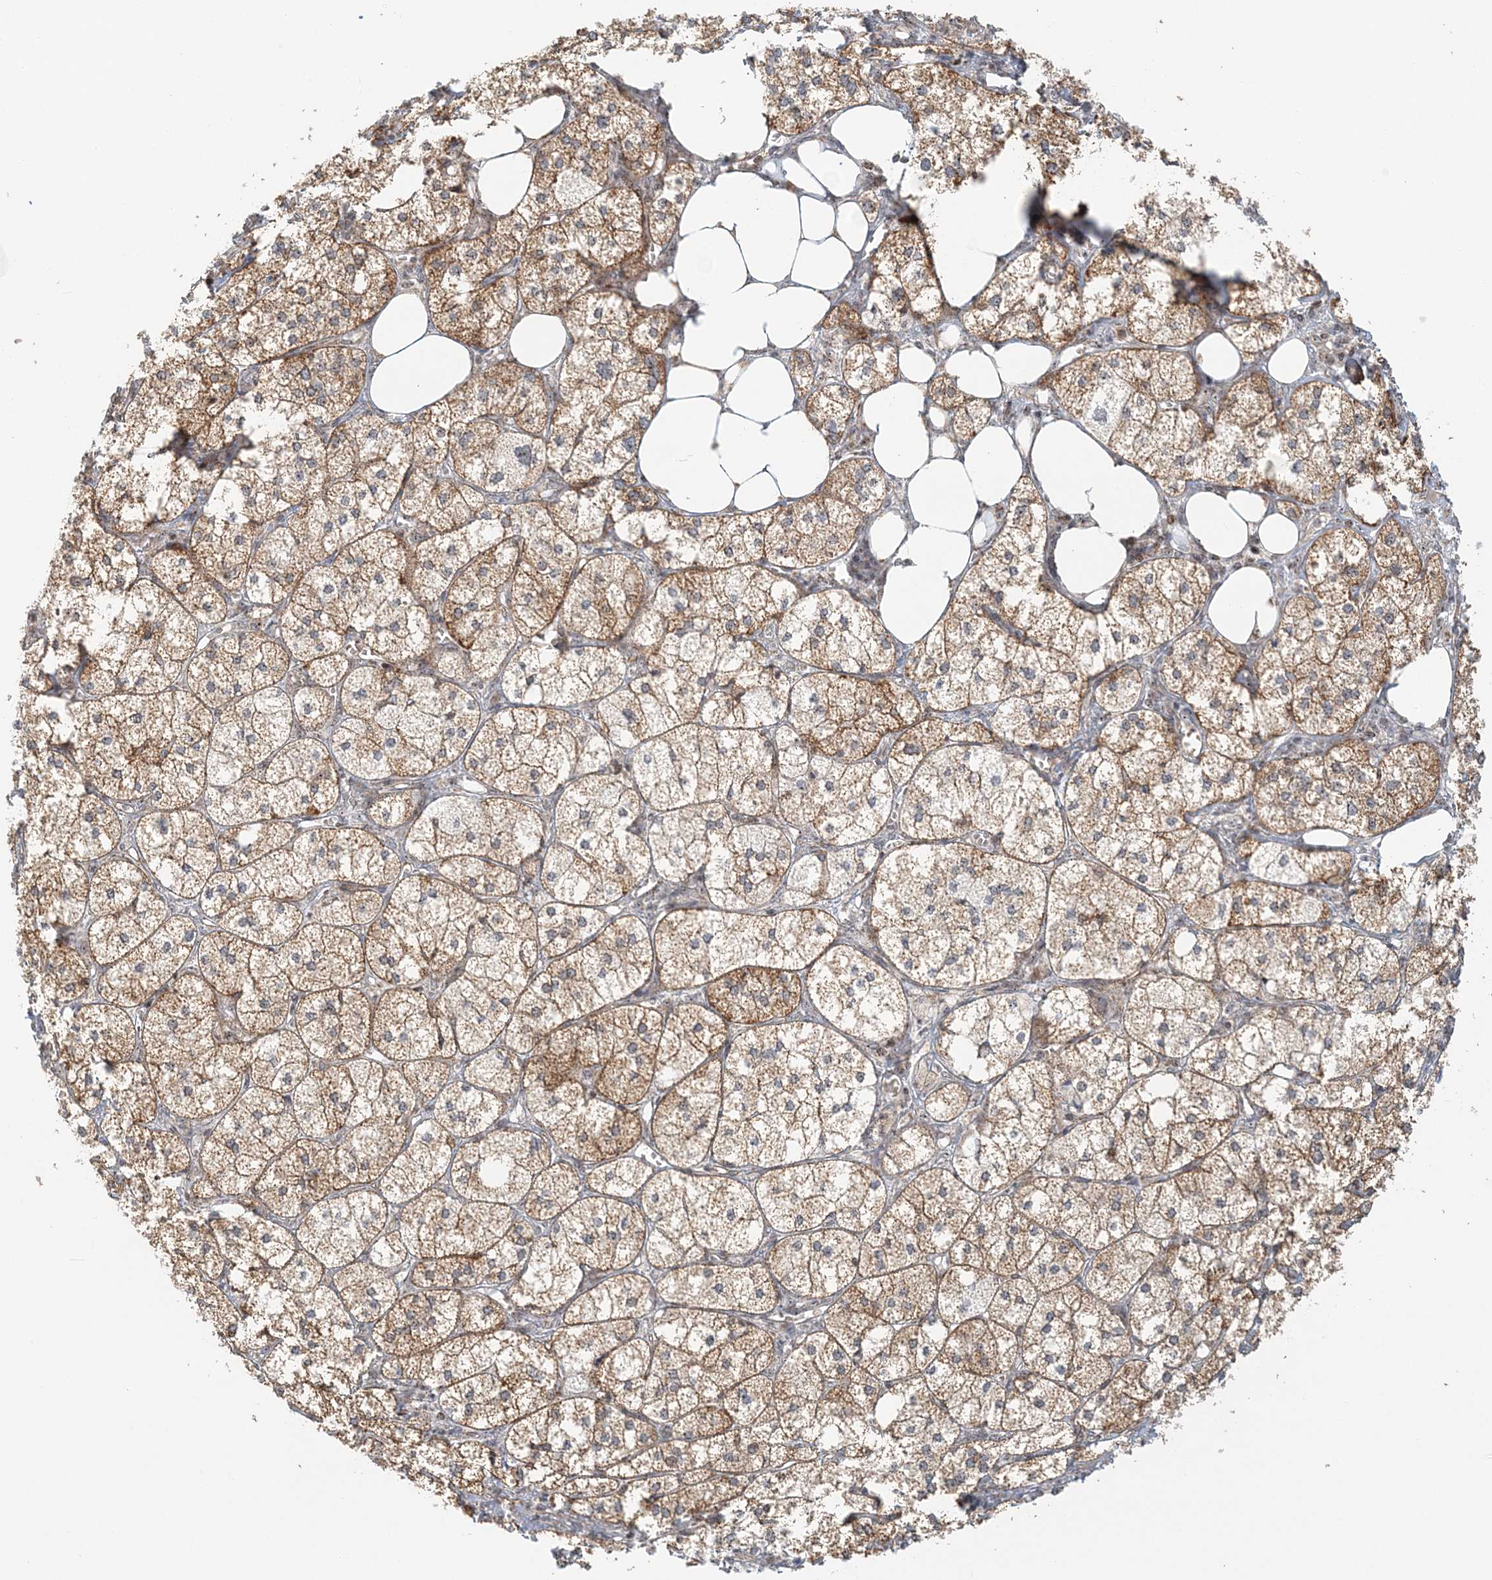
{"staining": {"intensity": "moderate", "quantity": ">75%", "location": "cytoplasmic/membranous,nuclear"}, "tissue": "adrenal gland", "cell_type": "Glandular cells", "image_type": "normal", "snomed": [{"axis": "morphology", "description": "Normal tissue, NOS"}, {"axis": "topography", "description": "Adrenal gland"}], "caption": "Immunohistochemistry histopathology image of benign adrenal gland stained for a protein (brown), which exhibits medium levels of moderate cytoplasmic/membranous,nuclear staining in about >75% of glandular cells.", "gene": "UBE2F", "patient": {"sex": "female", "age": 61}}